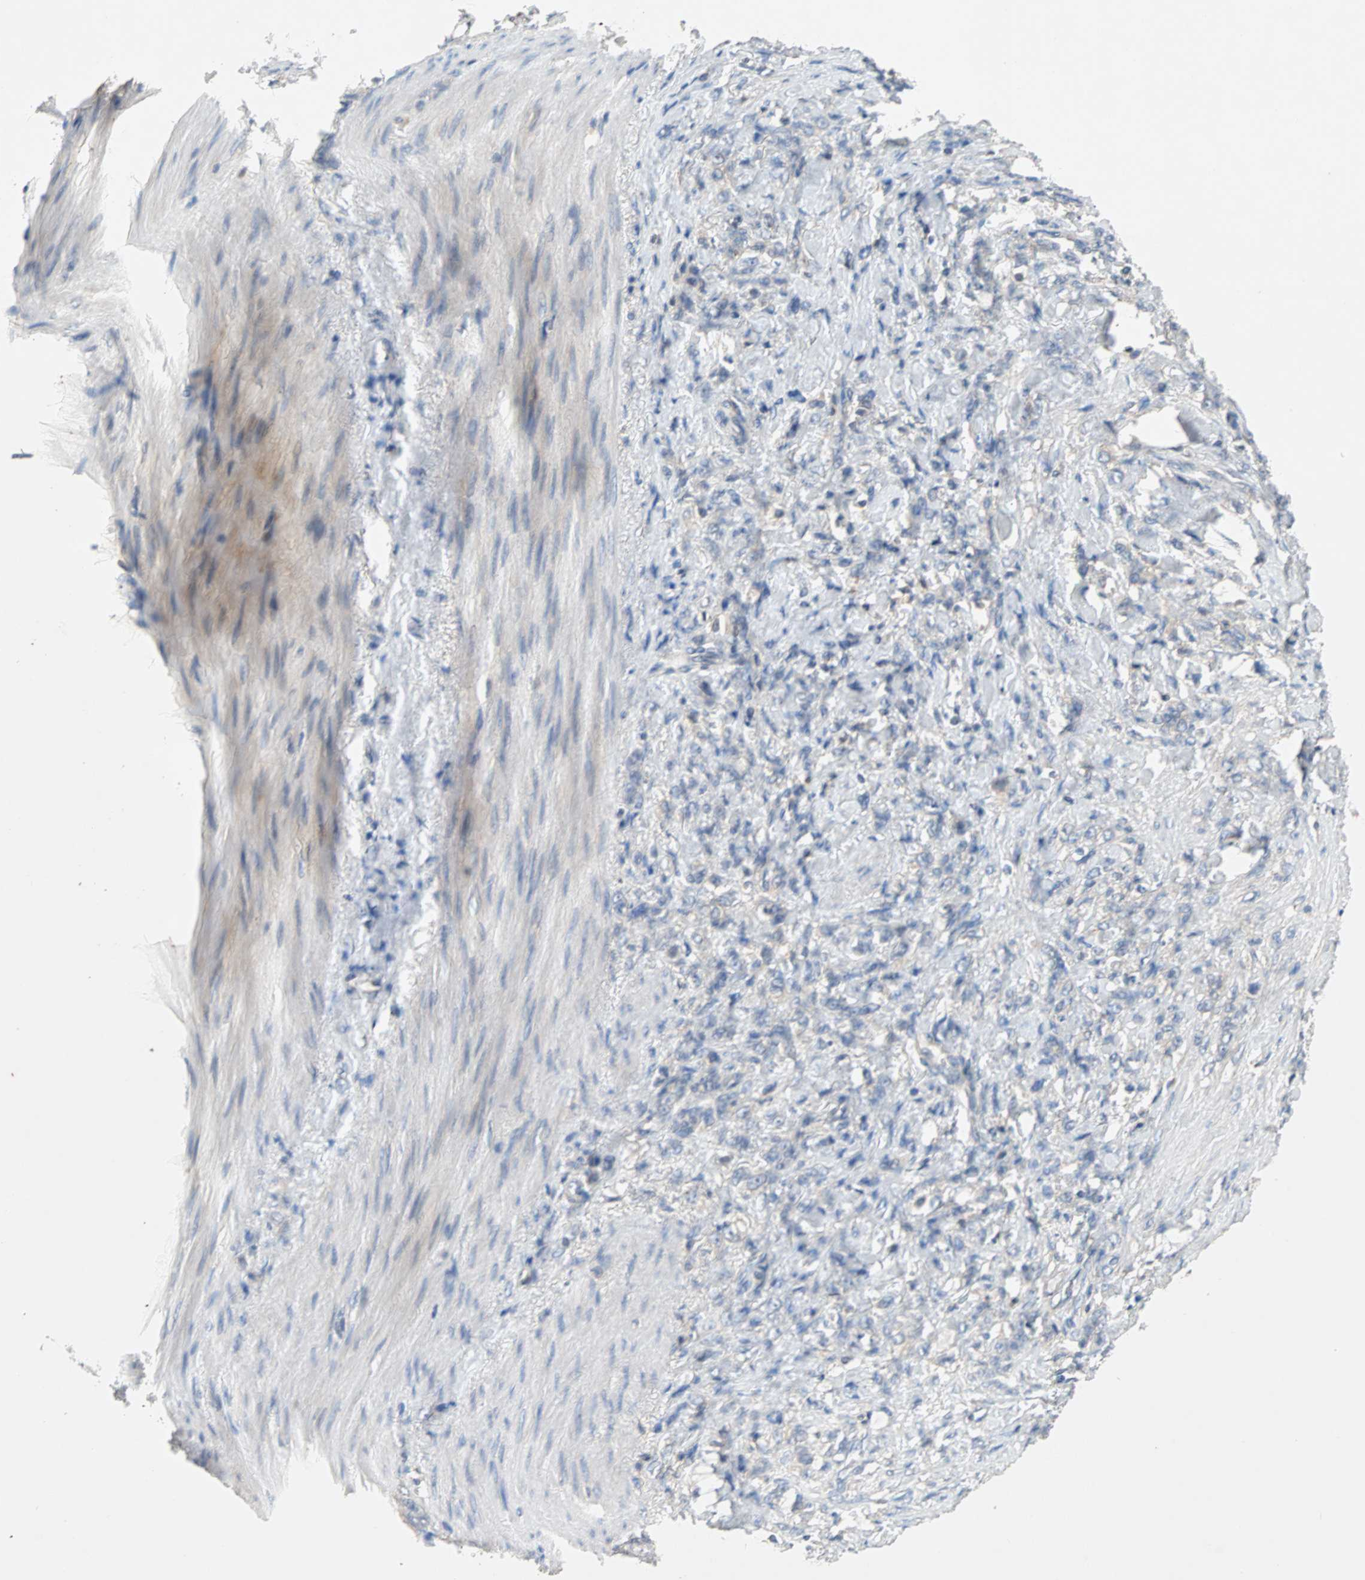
{"staining": {"intensity": "negative", "quantity": "none", "location": "none"}, "tissue": "stomach cancer", "cell_type": "Tumor cells", "image_type": "cancer", "snomed": [{"axis": "morphology", "description": "Adenocarcinoma, NOS"}, {"axis": "topography", "description": "Stomach"}], "caption": "A histopathology image of human stomach cancer is negative for staining in tumor cells.", "gene": "MAP4K1", "patient": {"sex": "male", "age": 82}}